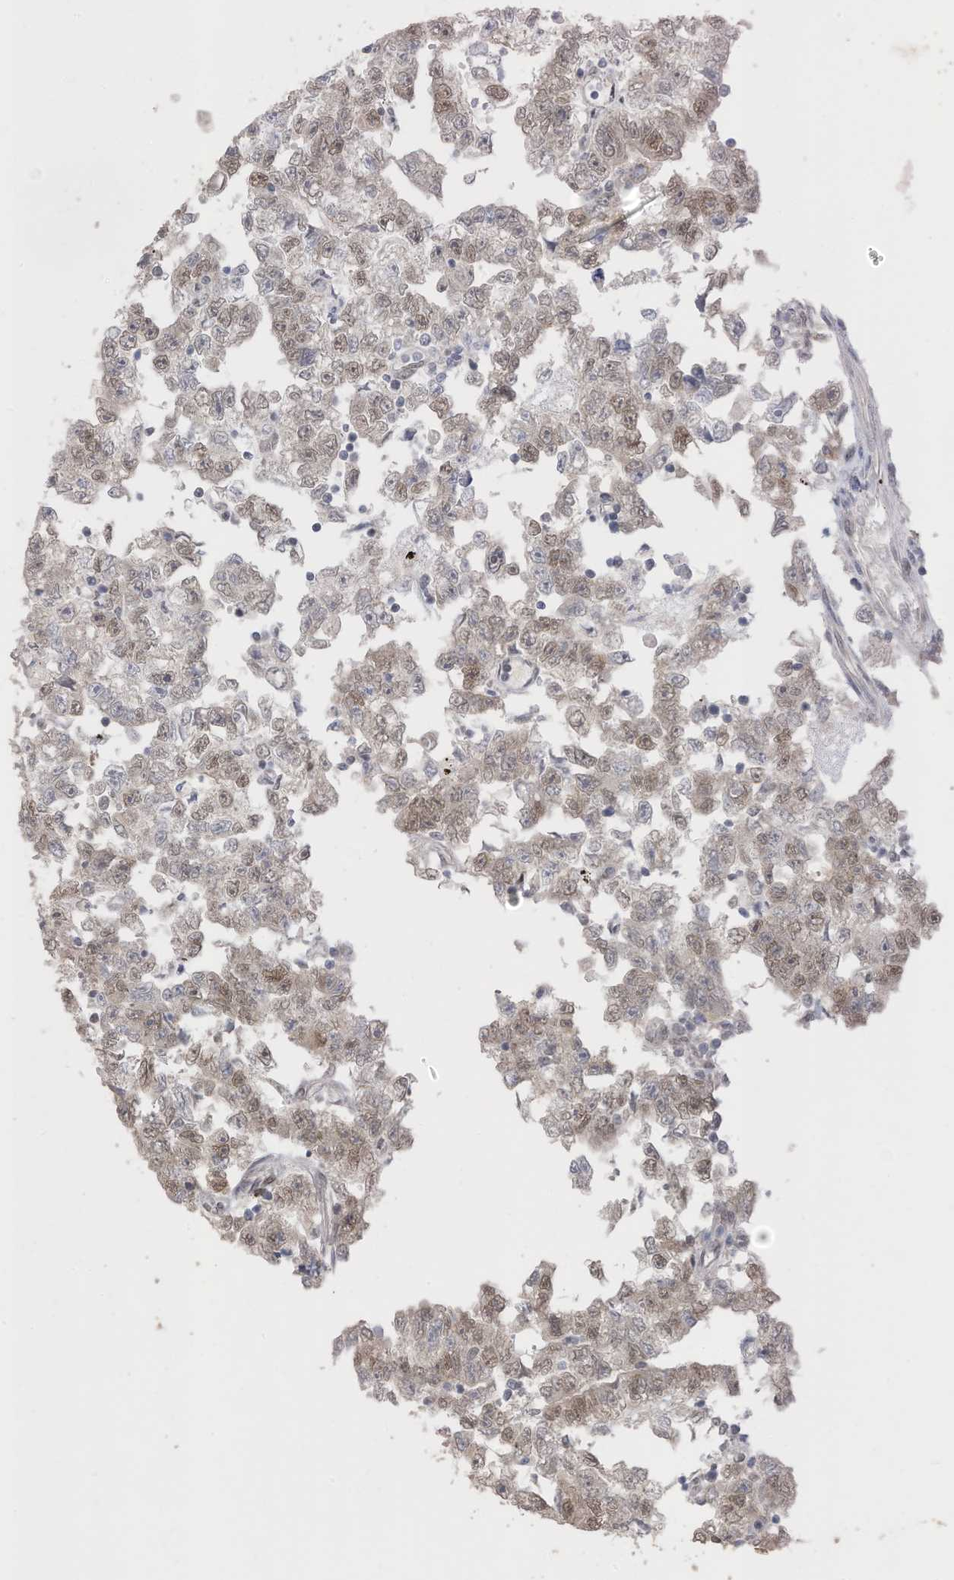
{"staining": {"intensity": "weak", "quantity": "25%-75%", "location": "nuclear"}, "tissue": "testis cancer", "cell_type": "Tumor cells", "image_type": "cancer", "snomed": [{"axis": "morphology", "description": "Carcinoma, Embryonal, NOS"}, {"axis": "topography", "description": "Testis"}], "caption": "Immunohistochemical staining of testis embryonal carcinoma demonstrates low levels of weak nuclear protein expression in about 25%-75% of tumor cells.", "gene": "RABL3", "patient": {"sex": "male", "age": 25}}